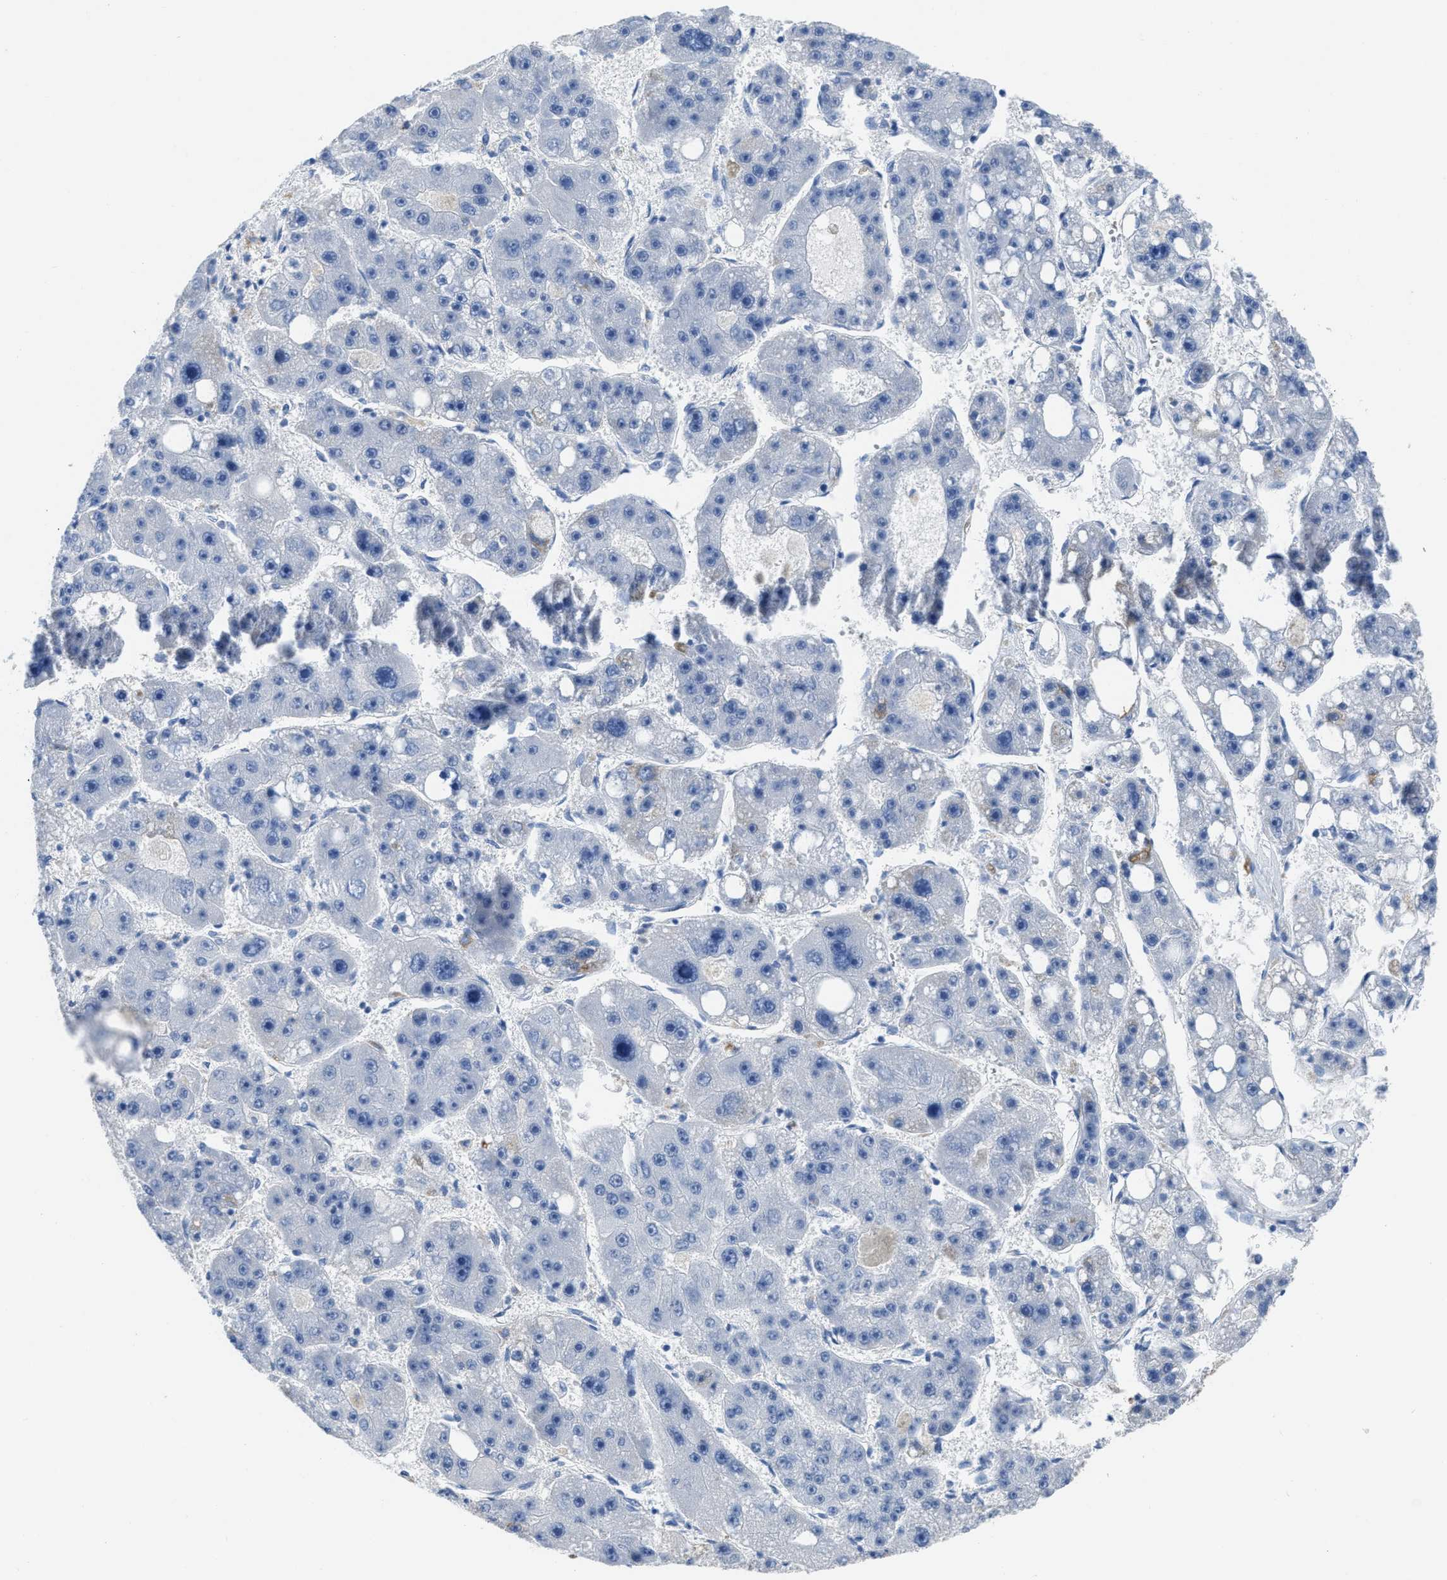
{"staining": {"intensity": "negative", "quantity": "none", "location": "none"}, "tissue": "liver cancer", "cell_type": "Tumor cells", "image_type": "cancer", "snomed": [{"axis": "morphology", "description": "Carcinoma, Hepatocellular, NOS"}, {"axis": "topography", "description": "Liver"}], "caption": "This histopathology image is of hepatocellular carcinoma (liver) stained with immunohistochemistry to label a protein in brown with the nuclei are counter-stained blue. There is no positivity in tumor cells. Nuclei are stained in blue.", "gene": "ETFA", "patient": {"sex": "female", "age": 61}}